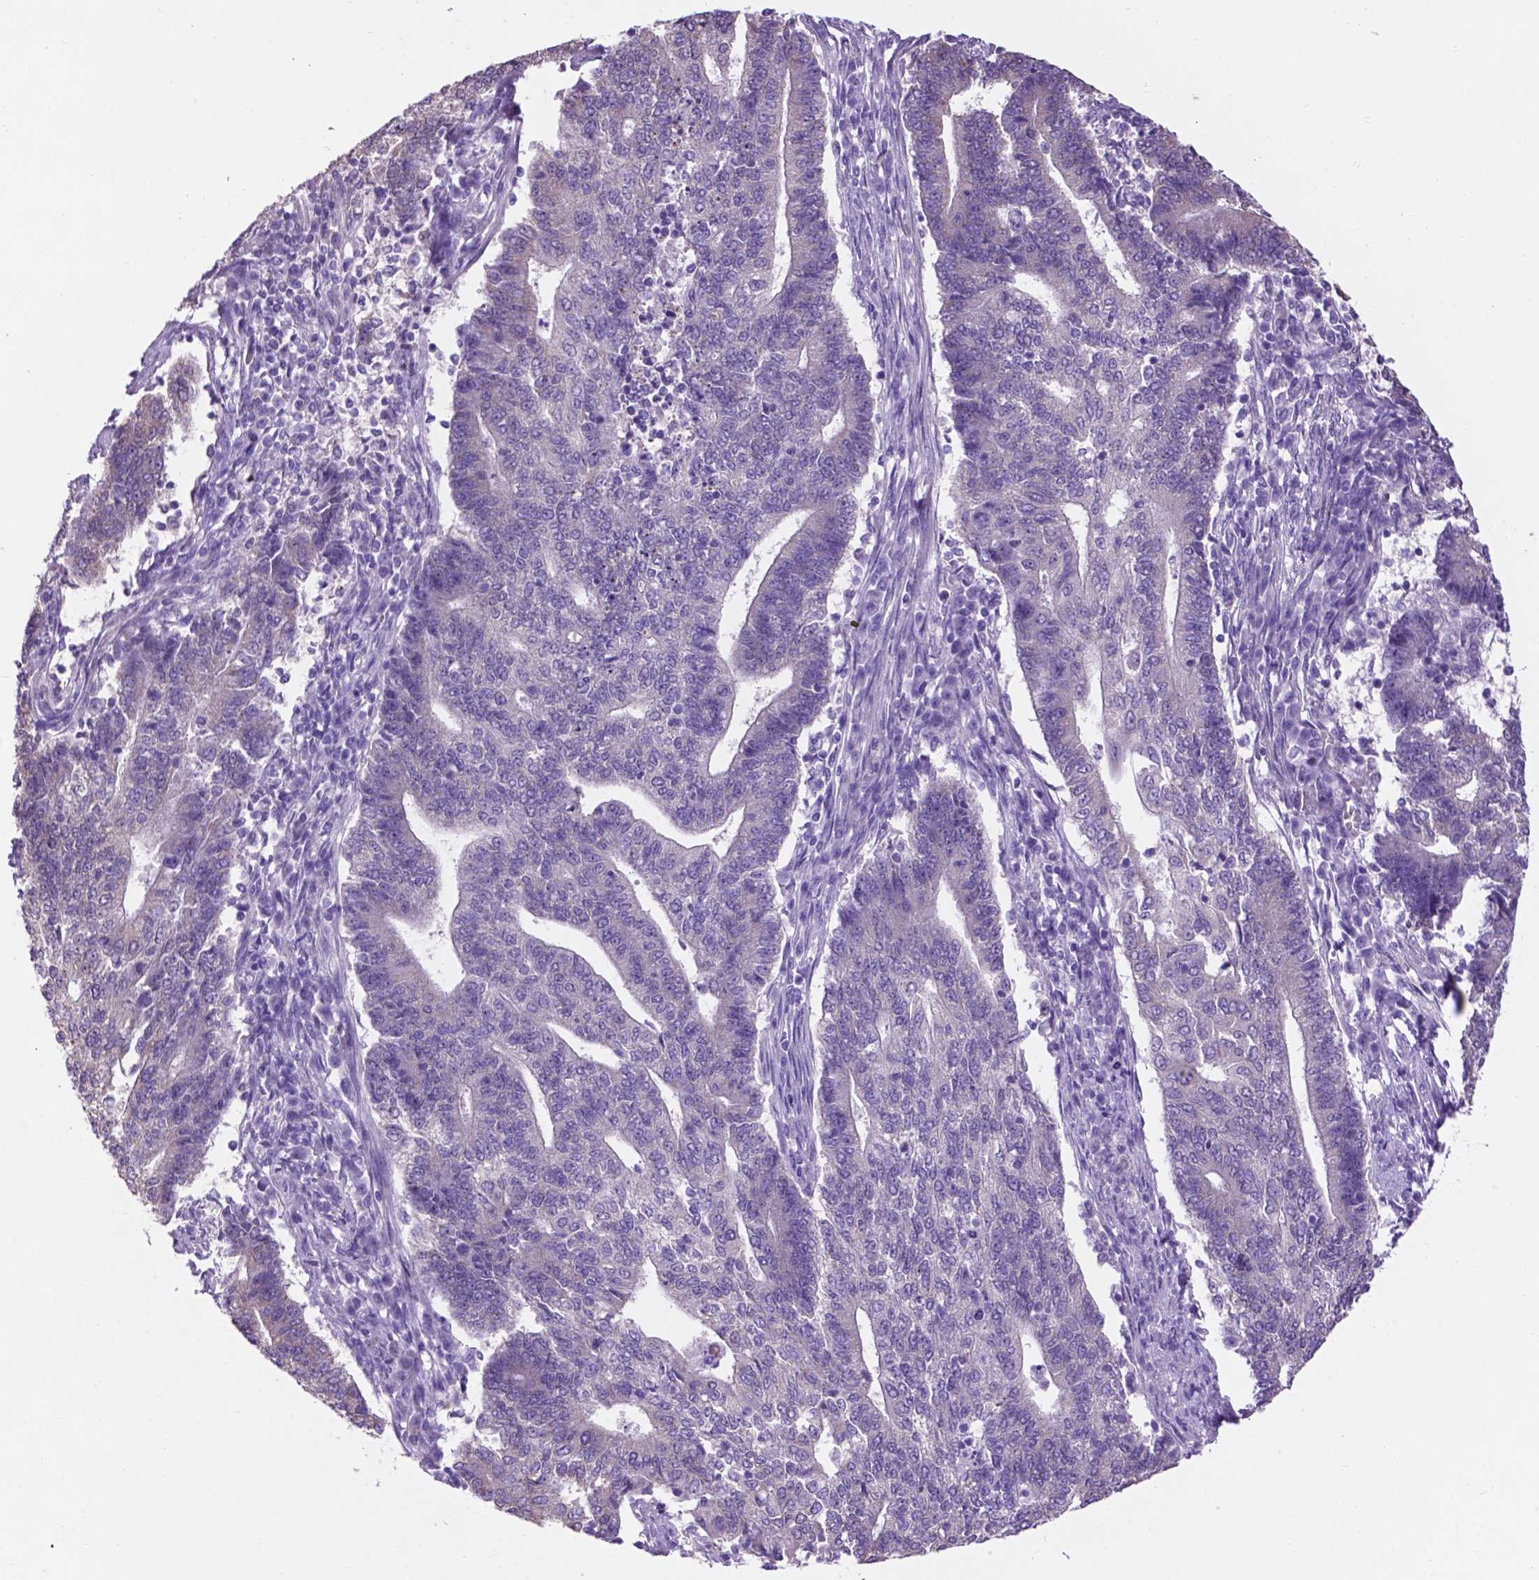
{"staining": {"intensity": "negative", "quantity": "none", "location": "none"}, "tissue": "endometrial cancer", "cell_type": "Tumor cells", "image_type": "cancer", "snomed": [{"axis": "morphology", "description": "Adenocarcinoma, NOS"}, {"axis": "topography", "description": "Uterus"}, {"axis": "topography", "description": "Endometrium"}], "caption": "IHC of endometrial cancer (adenocarcinoma) demonstrates no staining in tumor cells.", "gene": "SPDYA", "patient": {"sex": "female", "age": 54}}